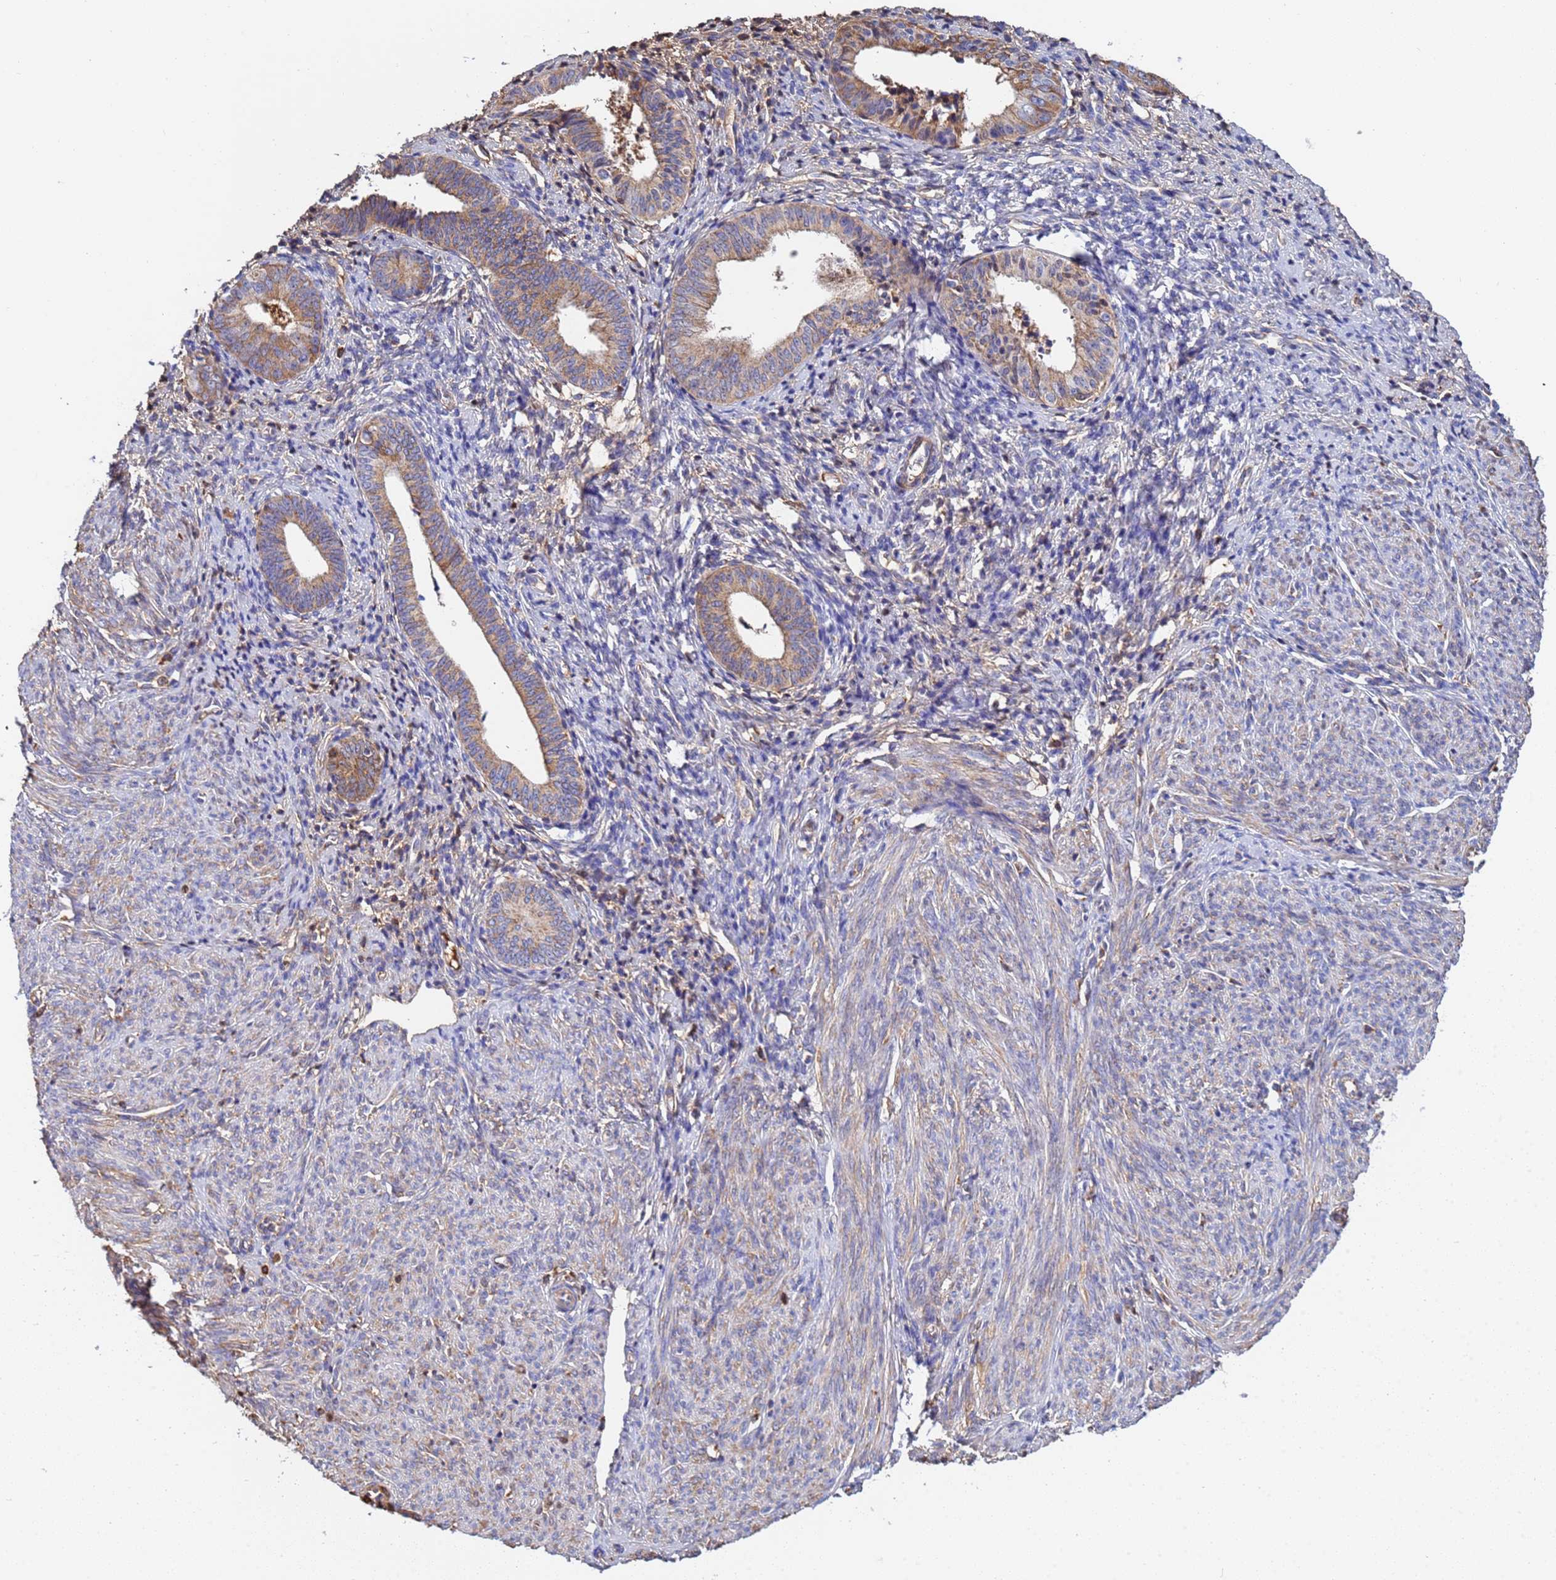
{"staining": {"intensity": "moderate", "quantity": "<25%", "location": "cytoplasmic/membranous"}, "tissue": "endometrial cancer", "cell_type": "Tumor cells", "image_type": "cancer", "snomed": [{"axis": "morphology", "description": "Adenocarcinoma, NOS"}, {"axis": "topography", "description": "Endometrium"}], "caption": "The image reveals a brown stain indicating the presence of a protein in the cytoplasmic/membranous of tumor cells in endometrial adenocarcinoma.", "gene": "GLUD1", "patient": {"sex": "female", "age": 79}}